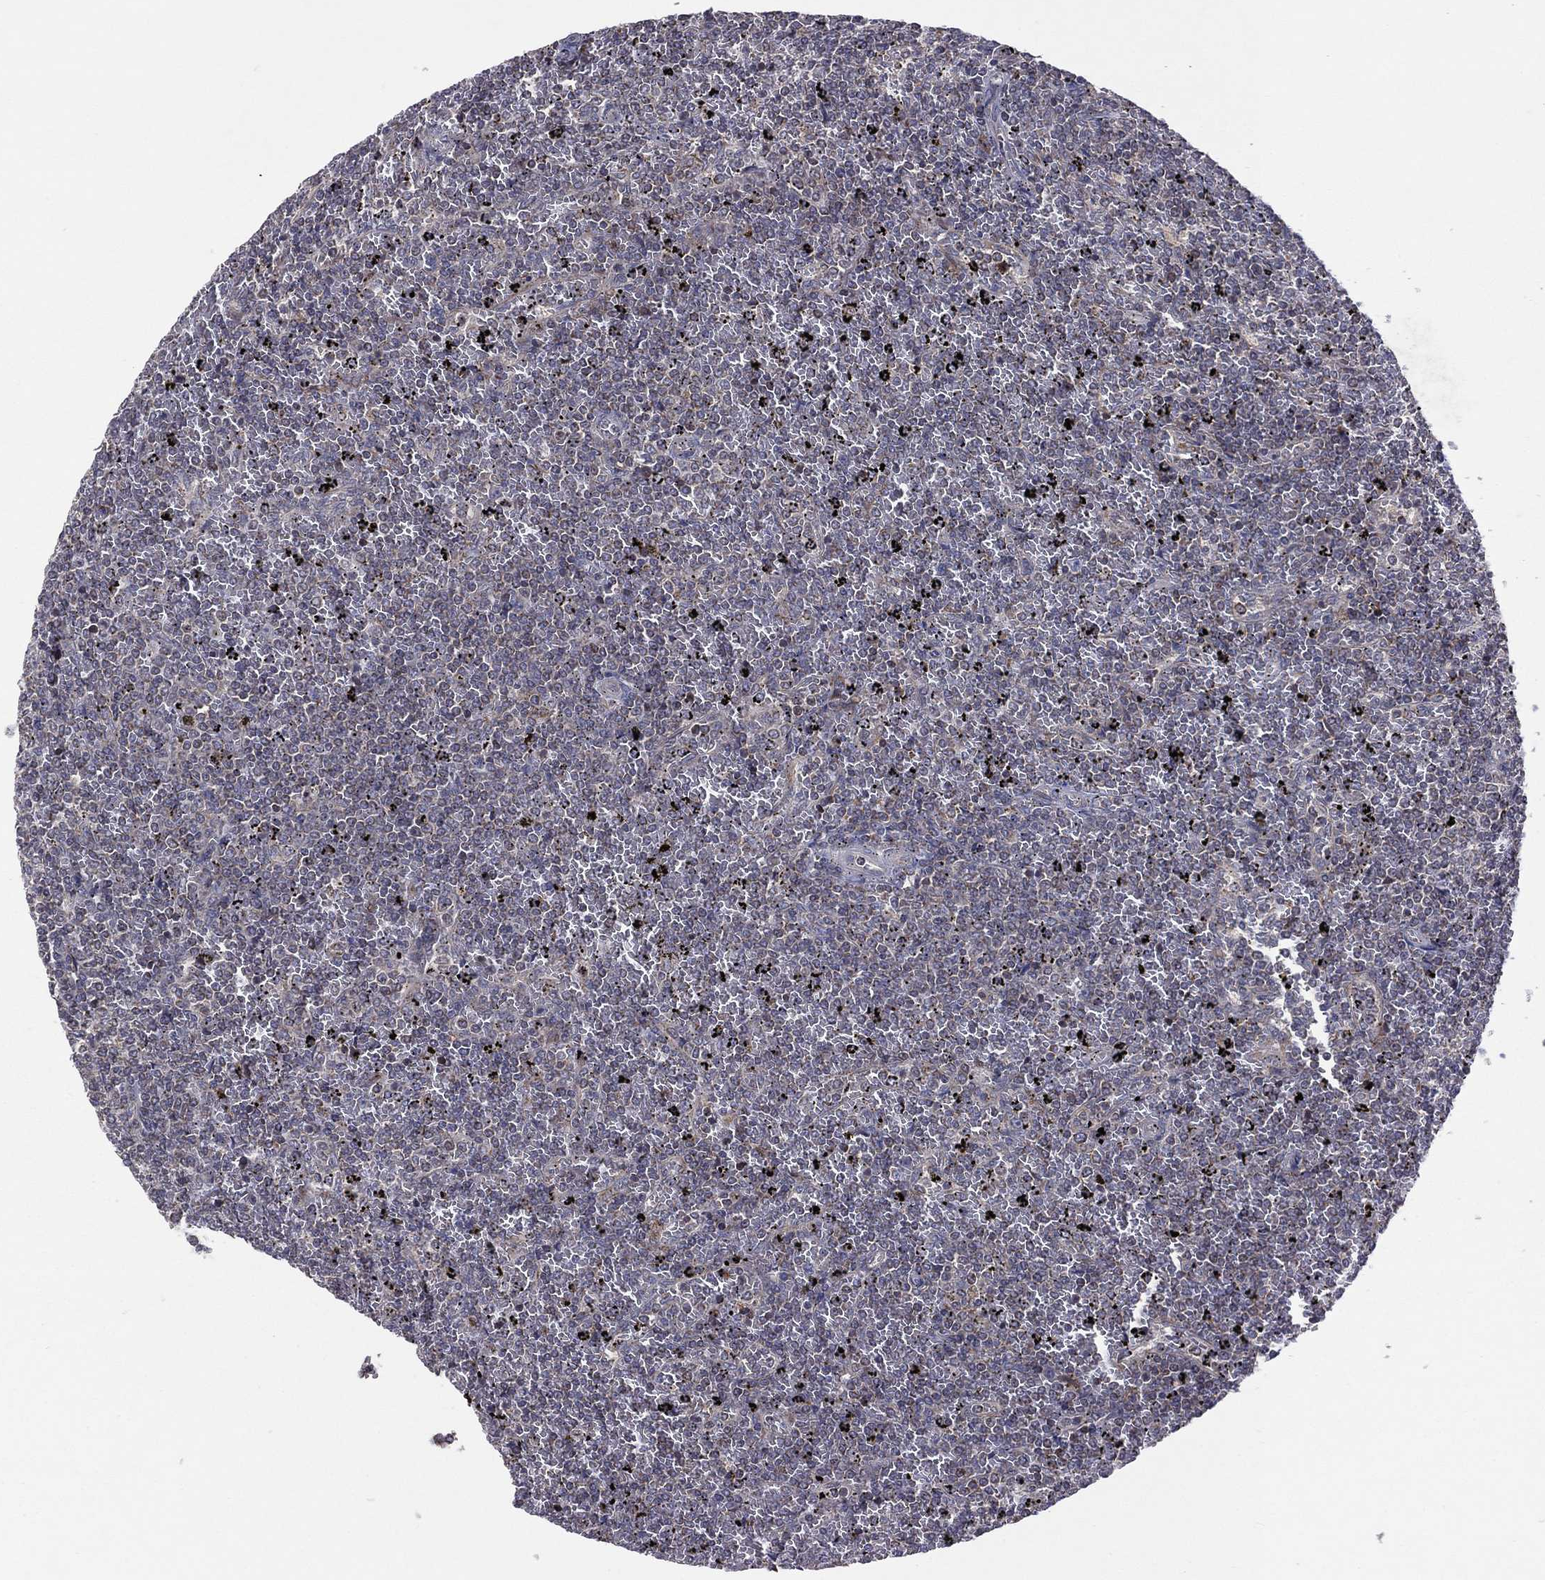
{"staining": {"intensity": "negative", "quantity": "none", "location": "none"}, "tissue": "lymphoma", "cell_type": "Tumor cells", "image_type": "cancer", "snomed": [{"axis": "morphology", "description": "Malignant lymphoma, non-Hodgkin's type, Low grade"}, {"axis": "topography", "description": "Spleen"}], "caption": "This is an immunohistochemistry (IHC) histopathology image of lymphoma. There is no positivity in tumor cells.", "gene": "STARD3", "patient": {"sex": "female", "age": 77}}